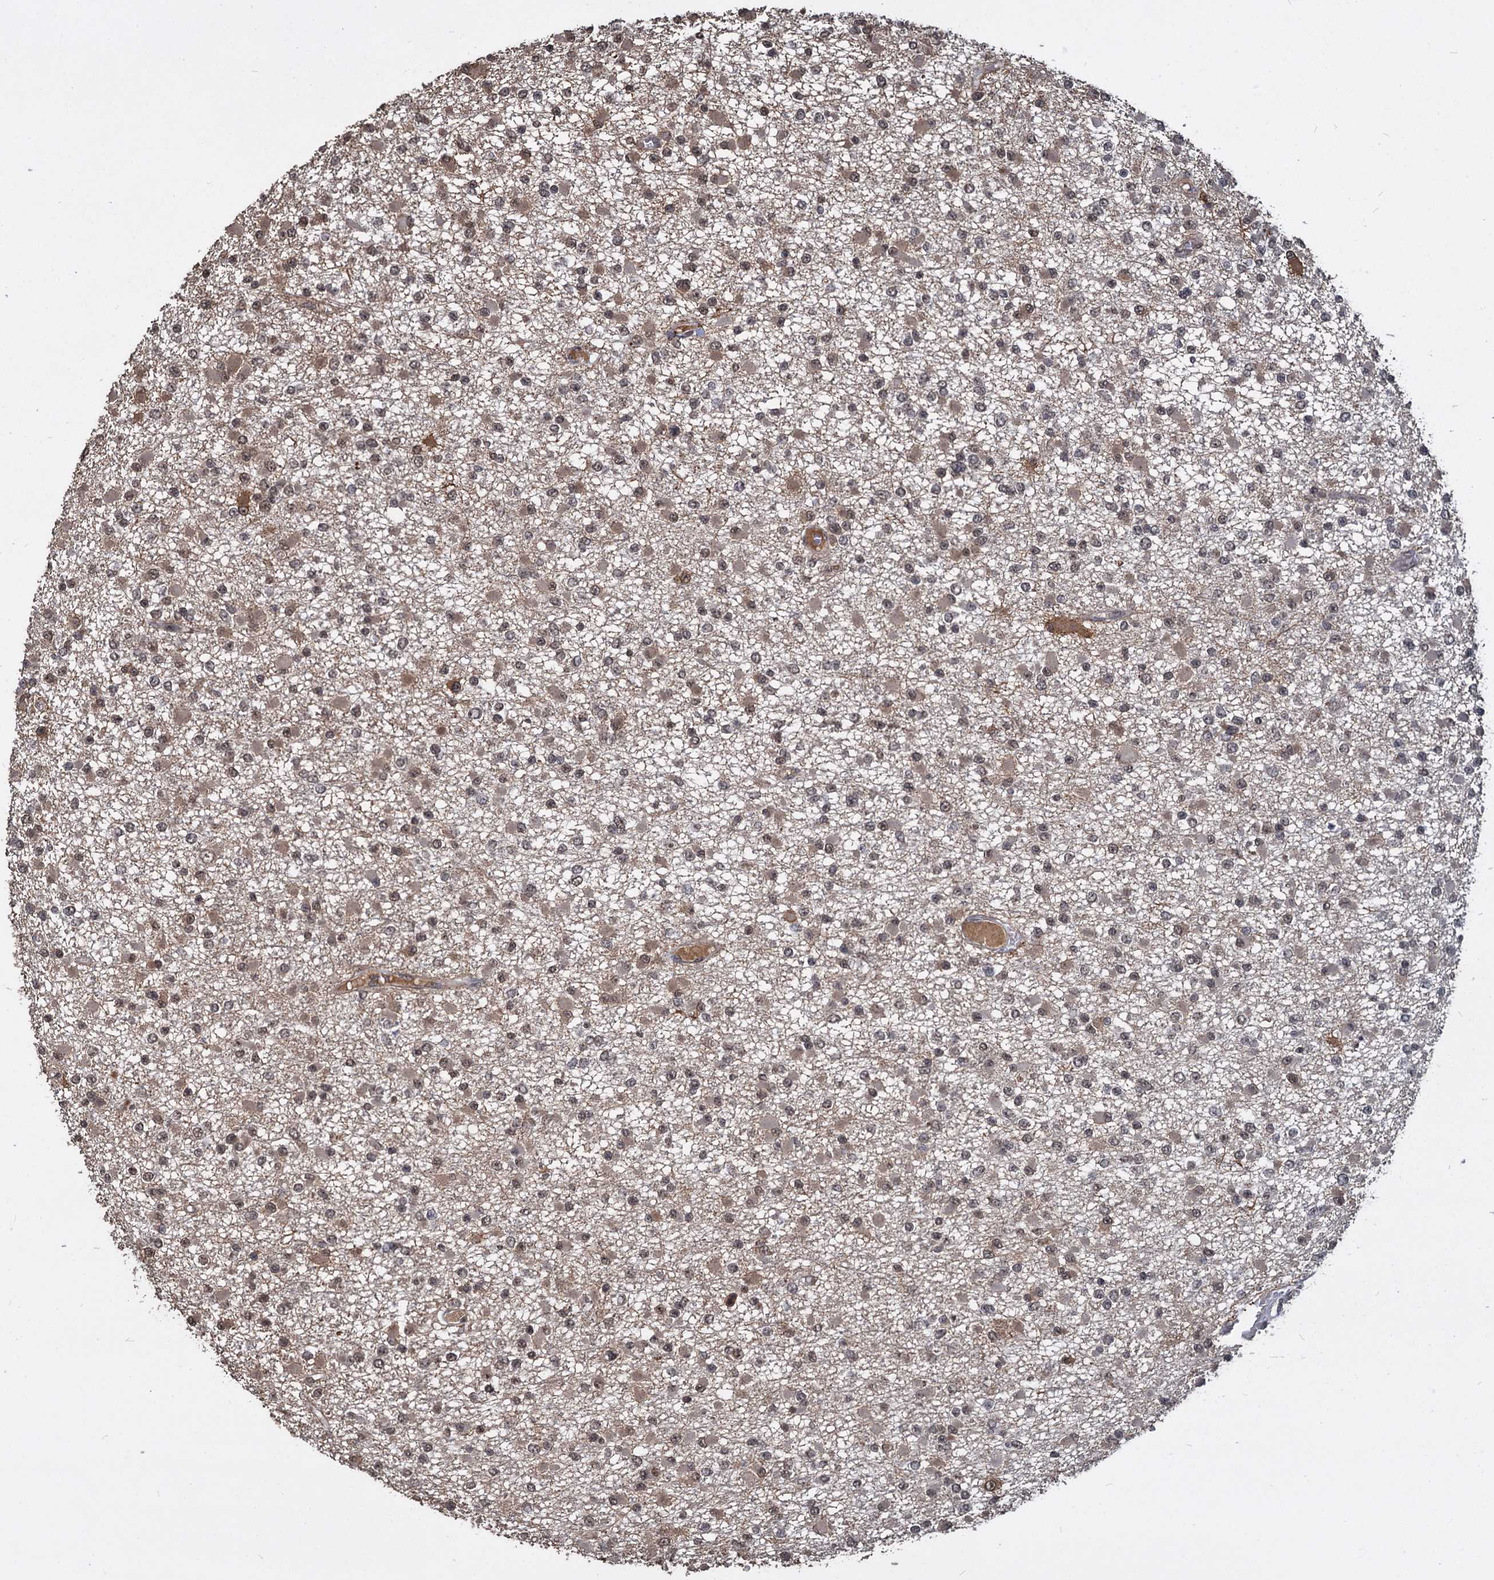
{"staining": {"intensity": "weak", "quantity": ">75%", "location": "cytoplasmic/membranous,nuclear"}, "tissue": "glioma", "cell_type": "Tumor cells", "image_type": "cancer", "snomed": [{"axis": "morphology", "description": "Glioma, malignant, Low grade"}, {"axis": "topography", "description": "Brain"}], "caption": "A brown stain highlights weak cytoplasmic/membranous and nuclear positivity of a protein in malignant glioma (low-grade) tumor cells.", "gene": "FAM216B", "patient": {"sex": "female", "age": 22}}